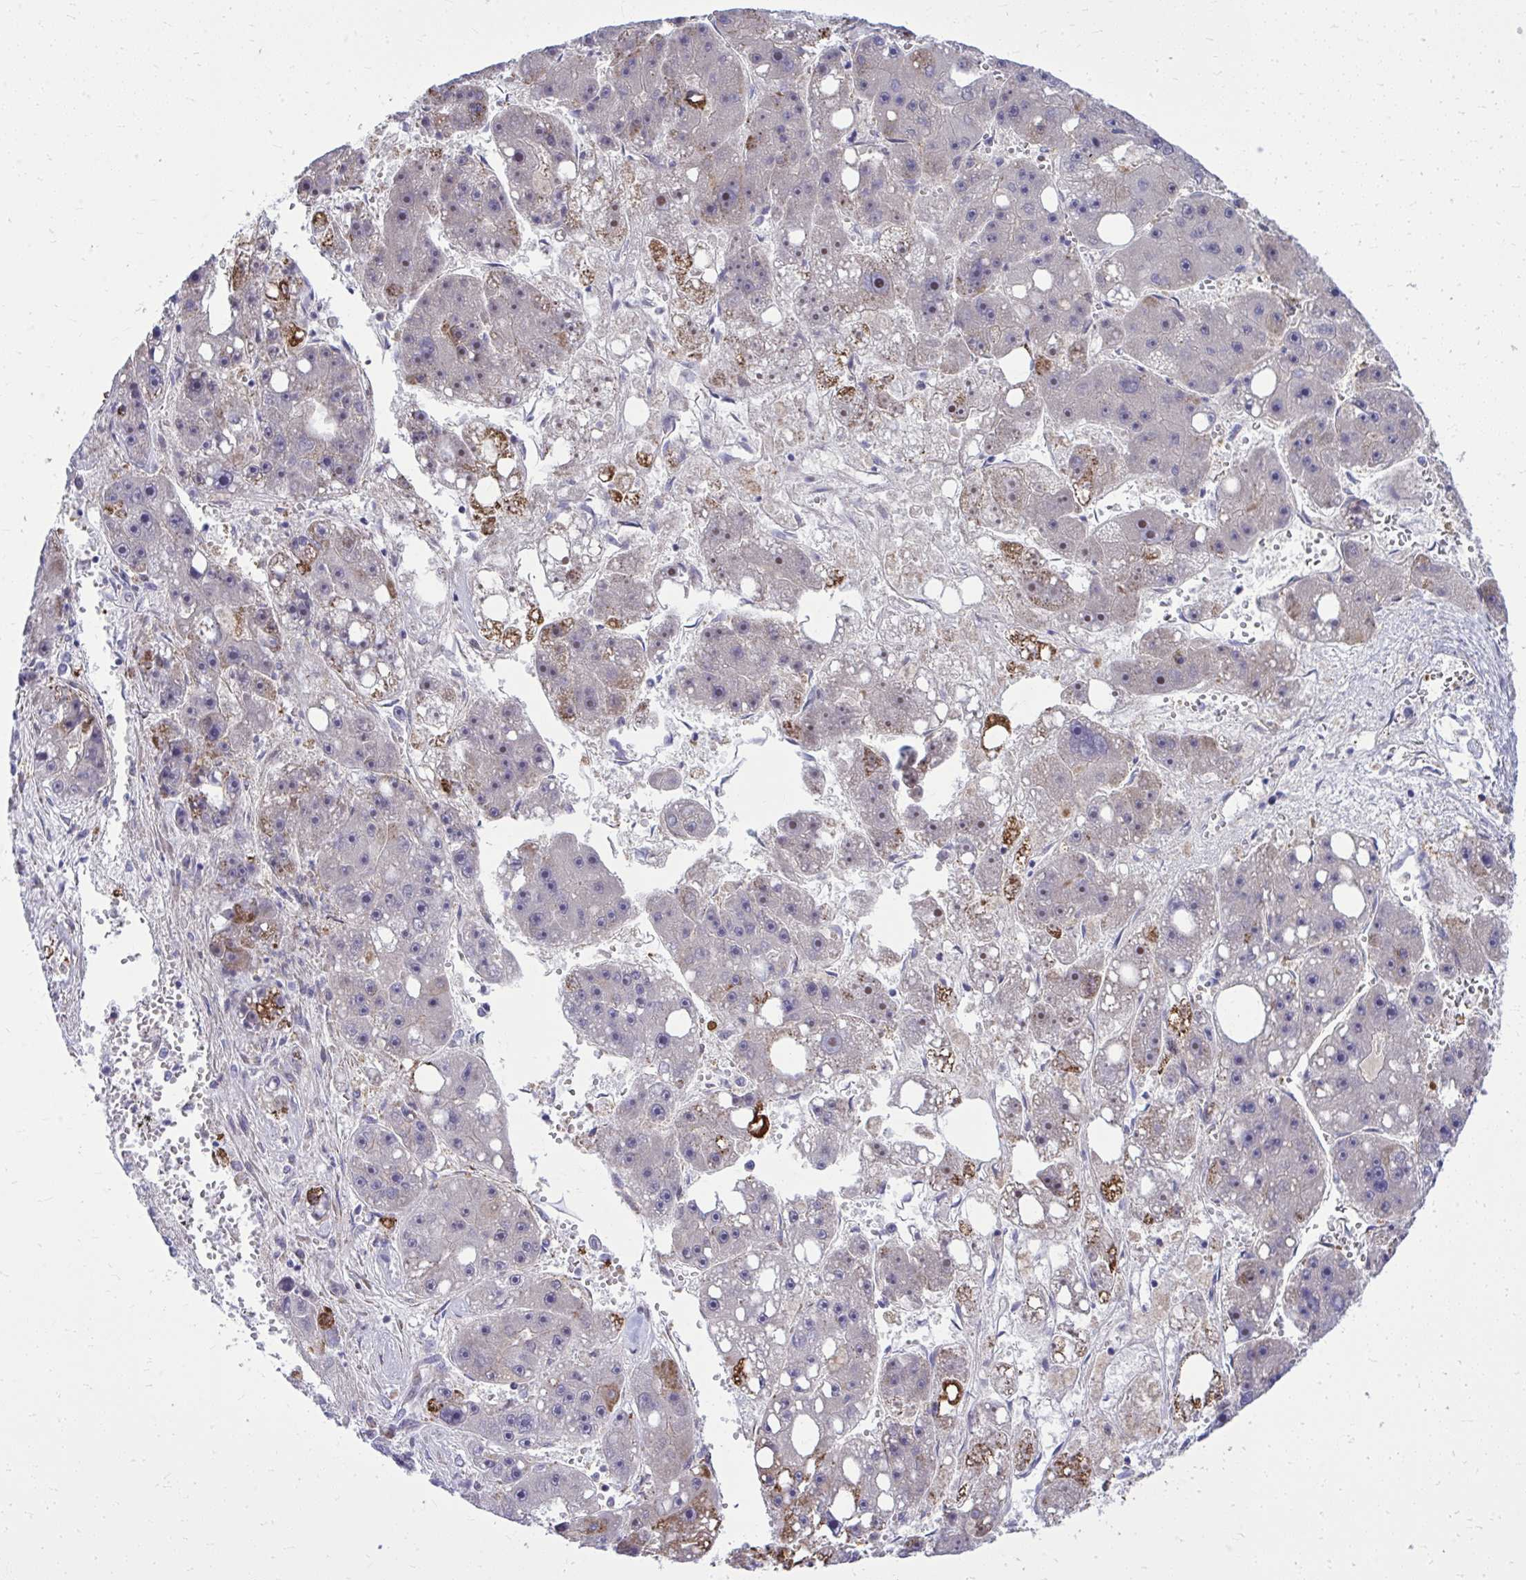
{"staining": {"intensity": "strong", "quantity": "25%-75%", "location": "cytoplasmic/membranous"}, "tissue": "liver cancer", "cell_type": "Tumor cells", "image_type": "cancer", "snomed": [{"axis": "morphology", "description": "Carcinoma, Hepatocellular, NOS"}, {"axis": "topography", "description": "Liver"}], "caption": "Liver cancer (hepatocellular carcinoma) stained for a protein (brown) demonstrates strong cytoplasmic/membranous positive expression in about 25%-75% of tumor cells.", "gene": "ZNF362", "patient": {"sex": "female", "age": 61}}